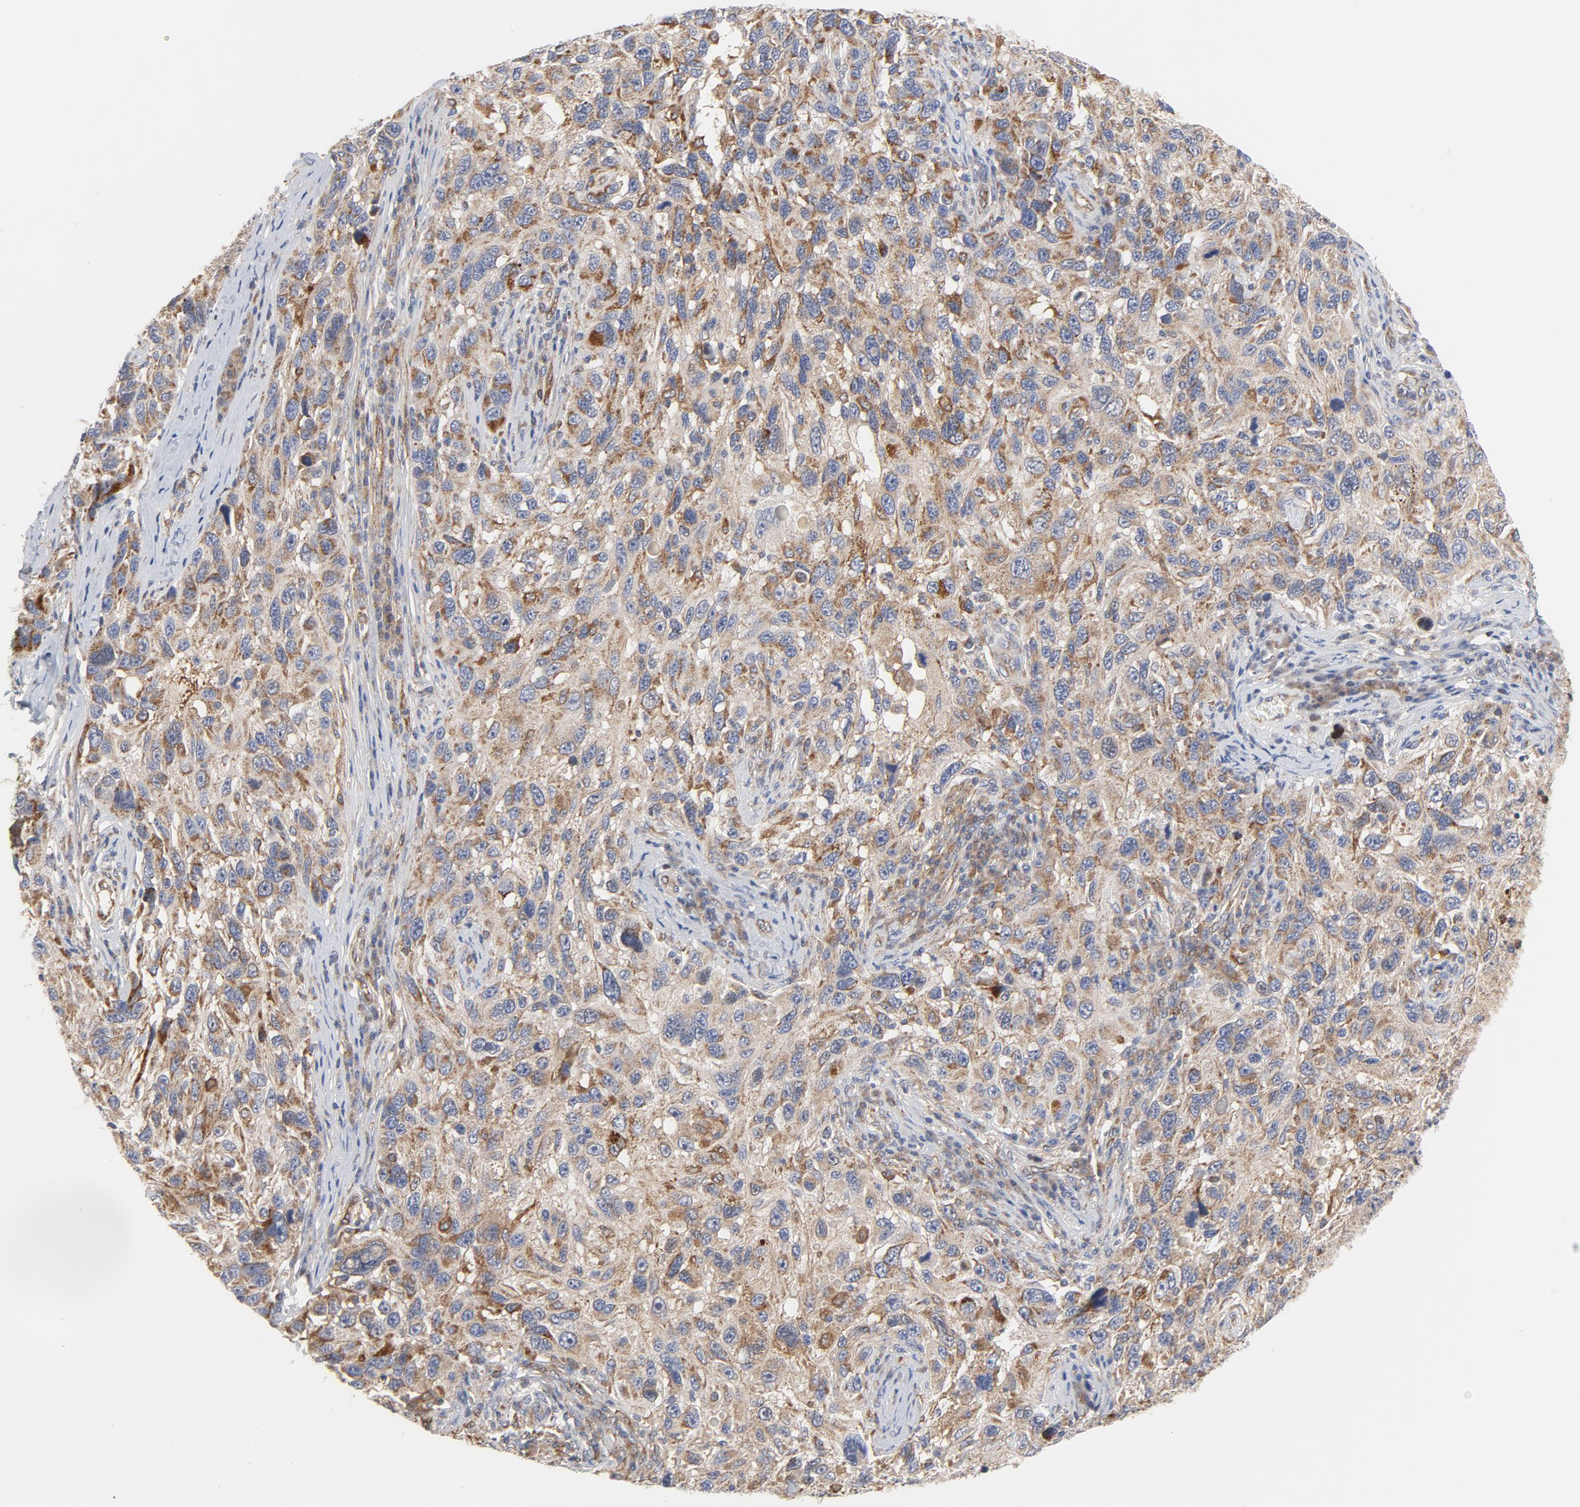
{"staining": {"intensity": "moderate", "quantity": ">75%", "location": "cytoplasmic/membranous"}, "tissue": "melanoma", "cell_type": "Tumor cells", "image_type": "cancer", "snomed": [{"axis": "morphology", "description": "Malignant melanoma, NOS"}, {"axis": "topography", "description": "Skin"}], "caption": "This image reveals IHC staining of malignant melanoma, with medium moderate cytoplasmic/membranous positivity in approximately >75% of tumor cells.", "gene": "RAPGEF4", "patient": {"sex": "male", "age": 53}}